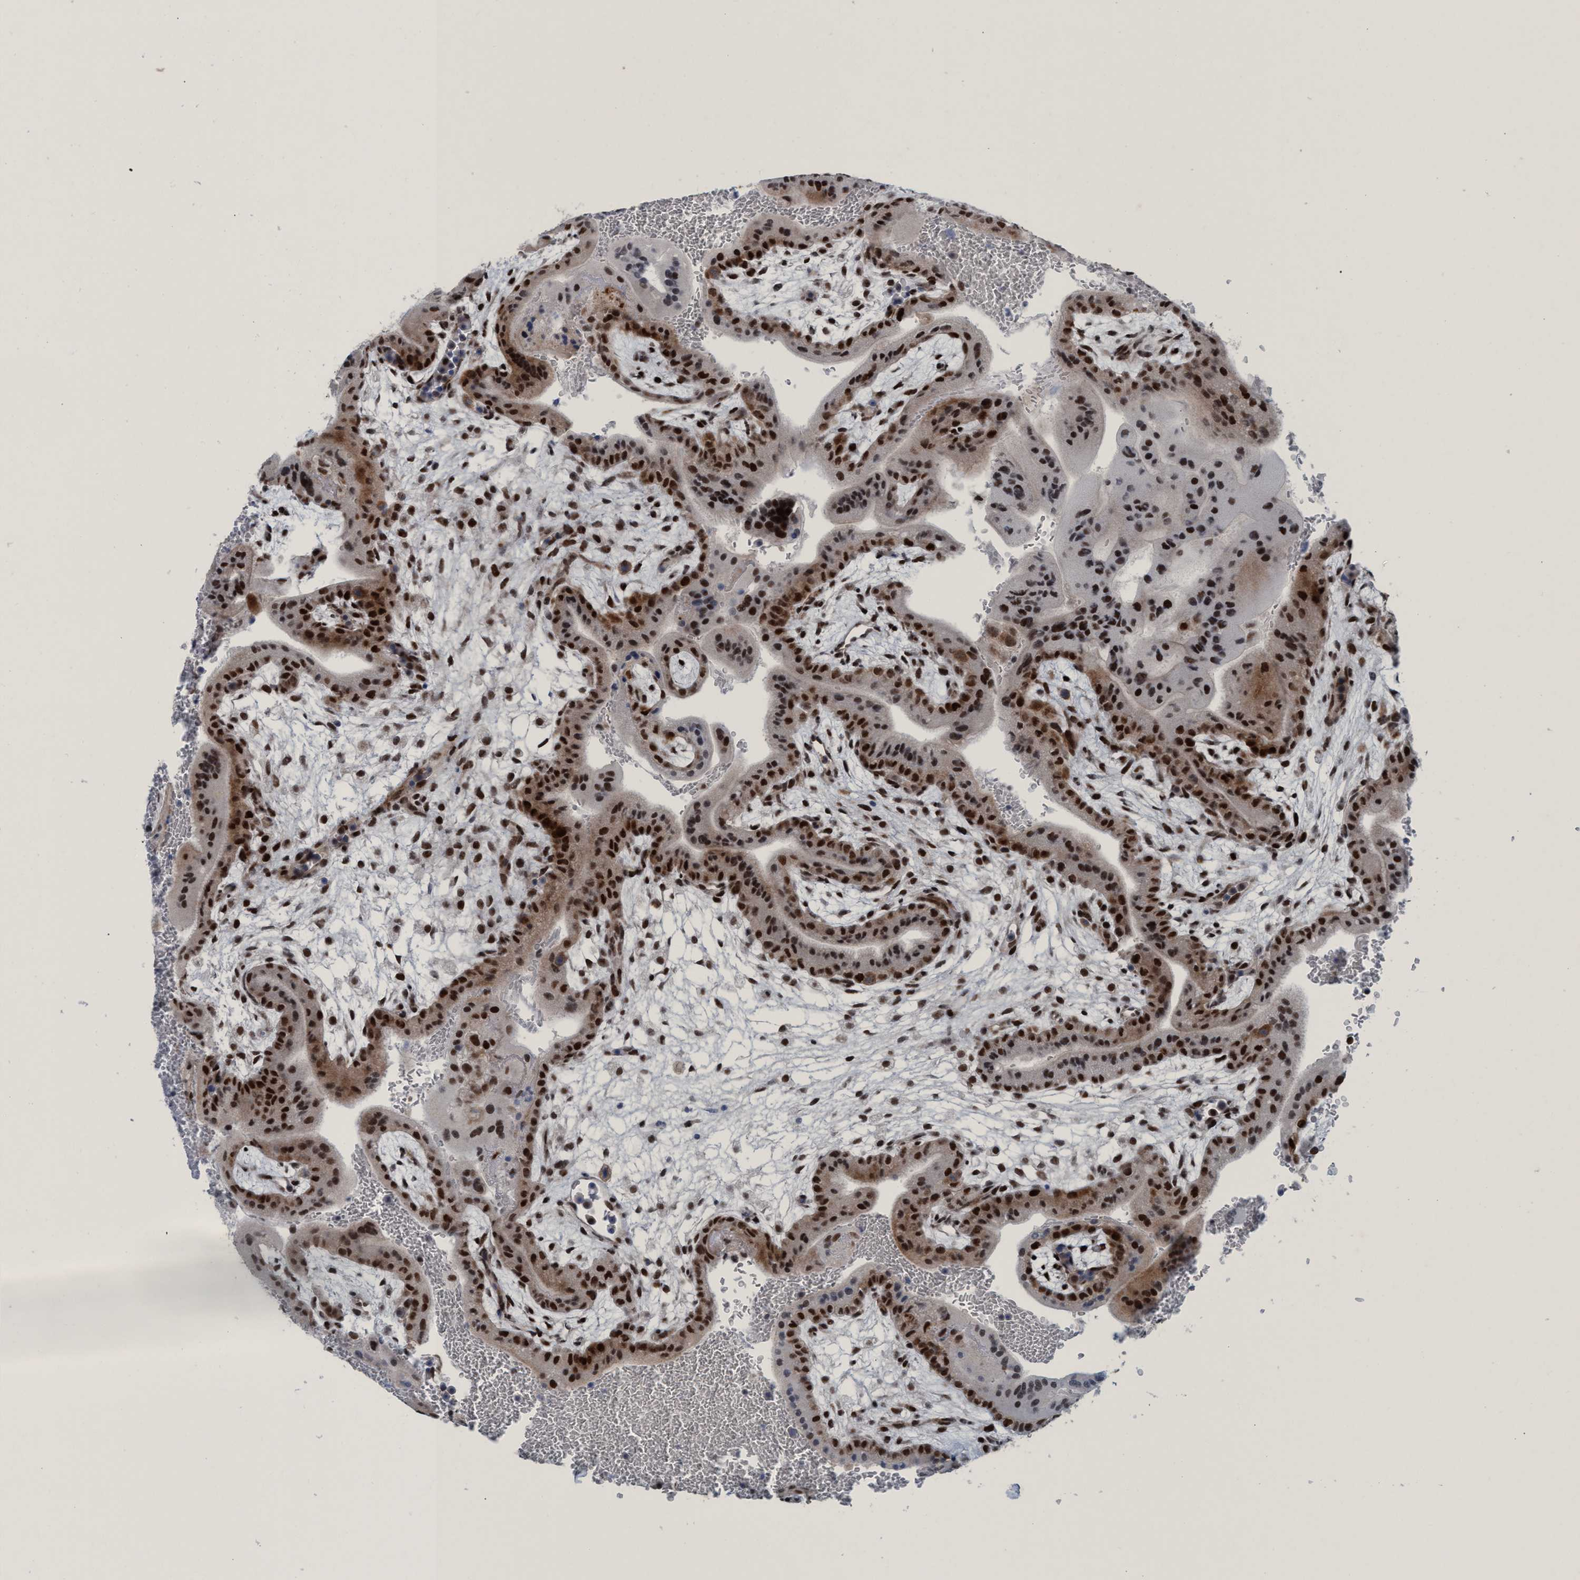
{"staining": {"intensity": "strong", "quantity": ">75%", "location": "nuclear"}, "tissue": "placenta", "cell_type": "Decidual cells", "image_type": "normal", "snomed": [{"axis": "morphology", "description": "Normal tissue, NOS"}, {"axis": "topography", "description": "Placenta"}], "caption": "High-power microscopy captured an immunohistochemistry (IHC) image of benign placenta, revealing strong nuclear expression in approximately >75% of decidual cells. The protein of interest is shown in brown color, while the nuclei are stained blue.", "gene": "CWC27", "patient": {"sex": "female", "age": 35}}